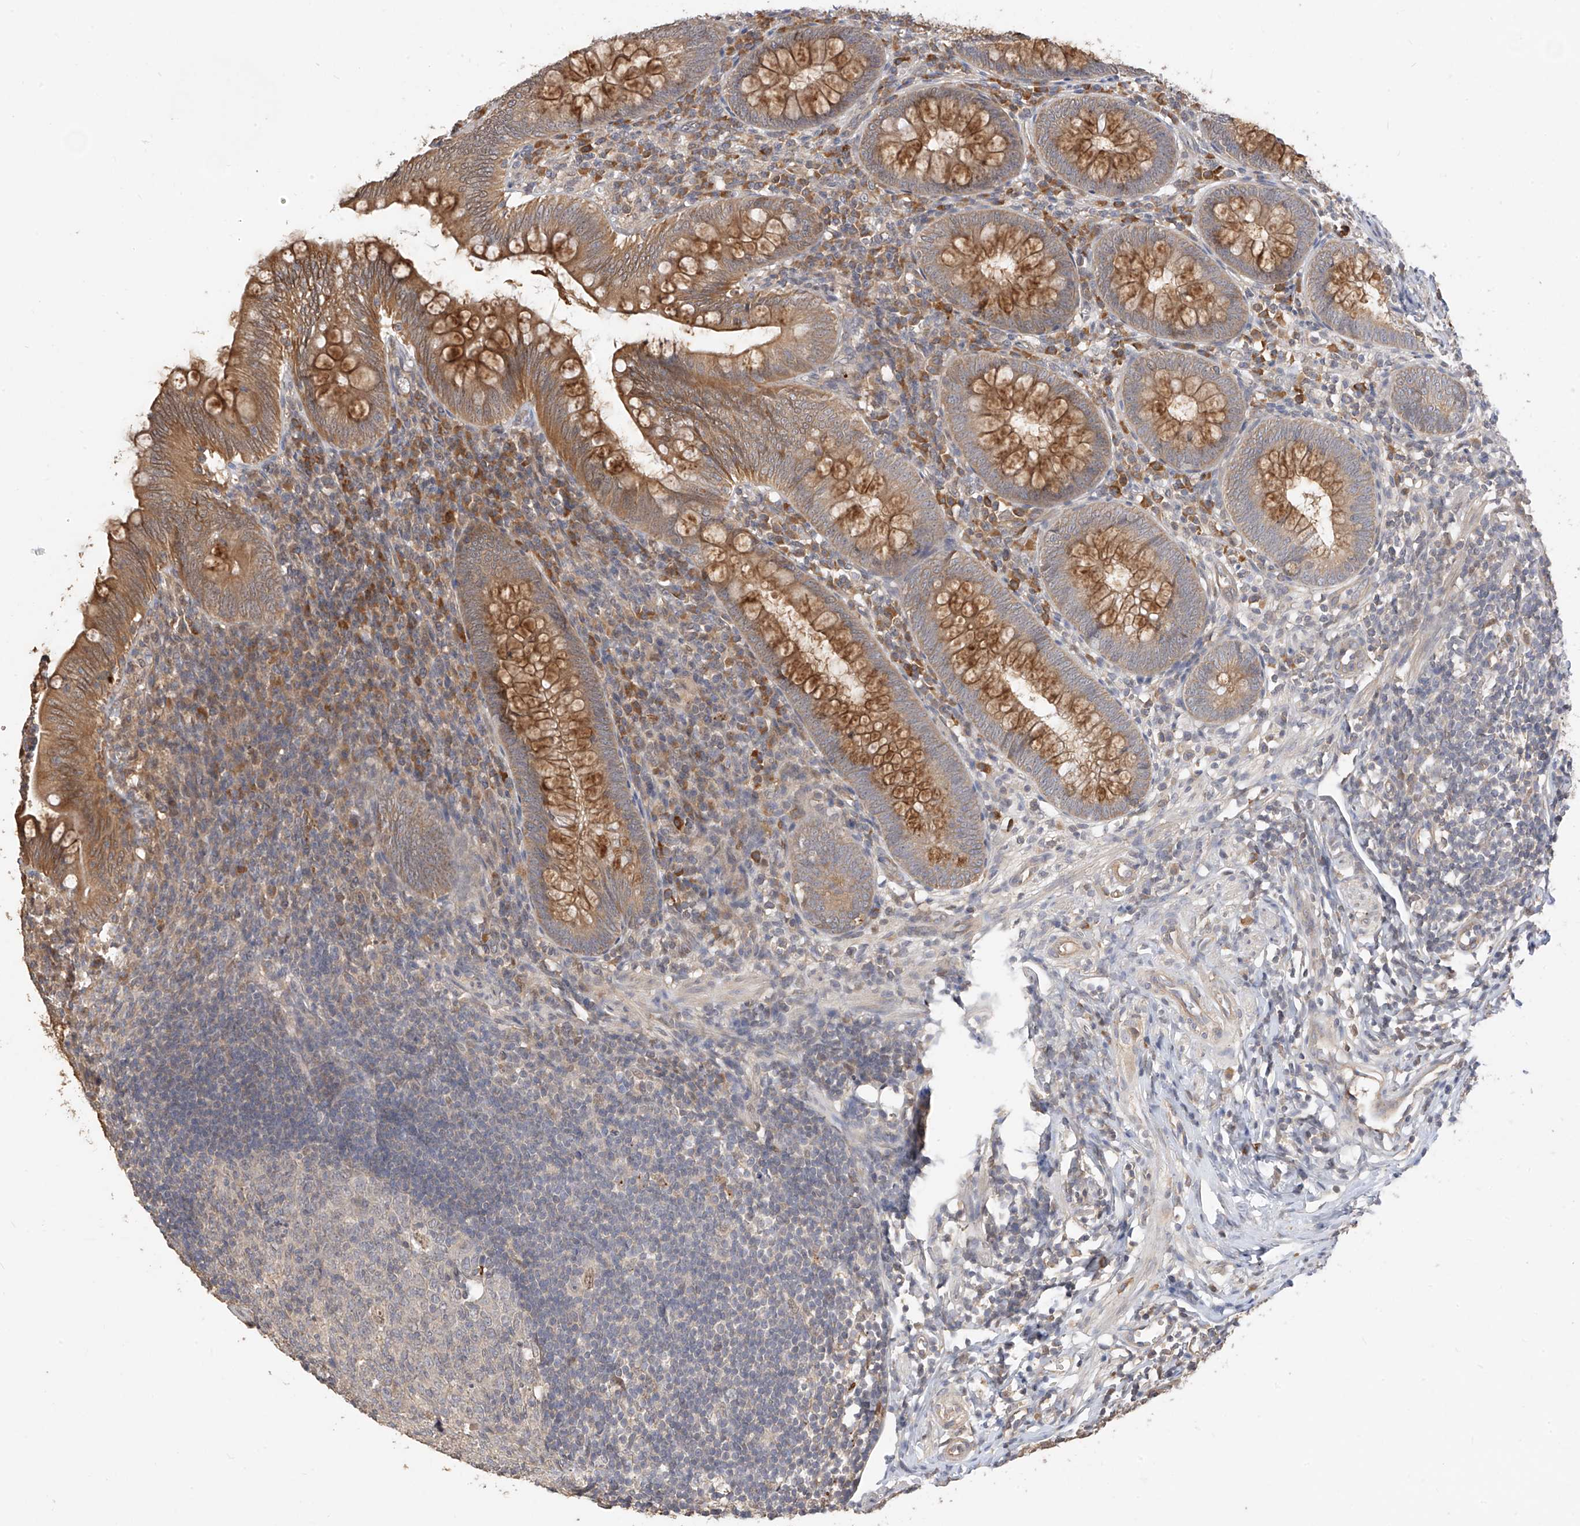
{"staining": {"intensity": "moderate", "quantity": ">75%", "location": "cytoplasmic/membranous"}, "tissue": "appendix", "cell_type": "Glandular cells", "image_type": "normal", "snomed": [{"axis": "morphology", "description": "Normal tissue, NOS"}, {"axis": "topography", "description": "Appendix"}], "caption": "IHC of benign appendix shows medium levels of moderate cytoplasmic/membranous expression in about >75% of glandular cells. (Brightfield microscopy of DAB IHC at high magnification).", "gene": "OFD1", "patient": {"sex": "male", "age": 14}}